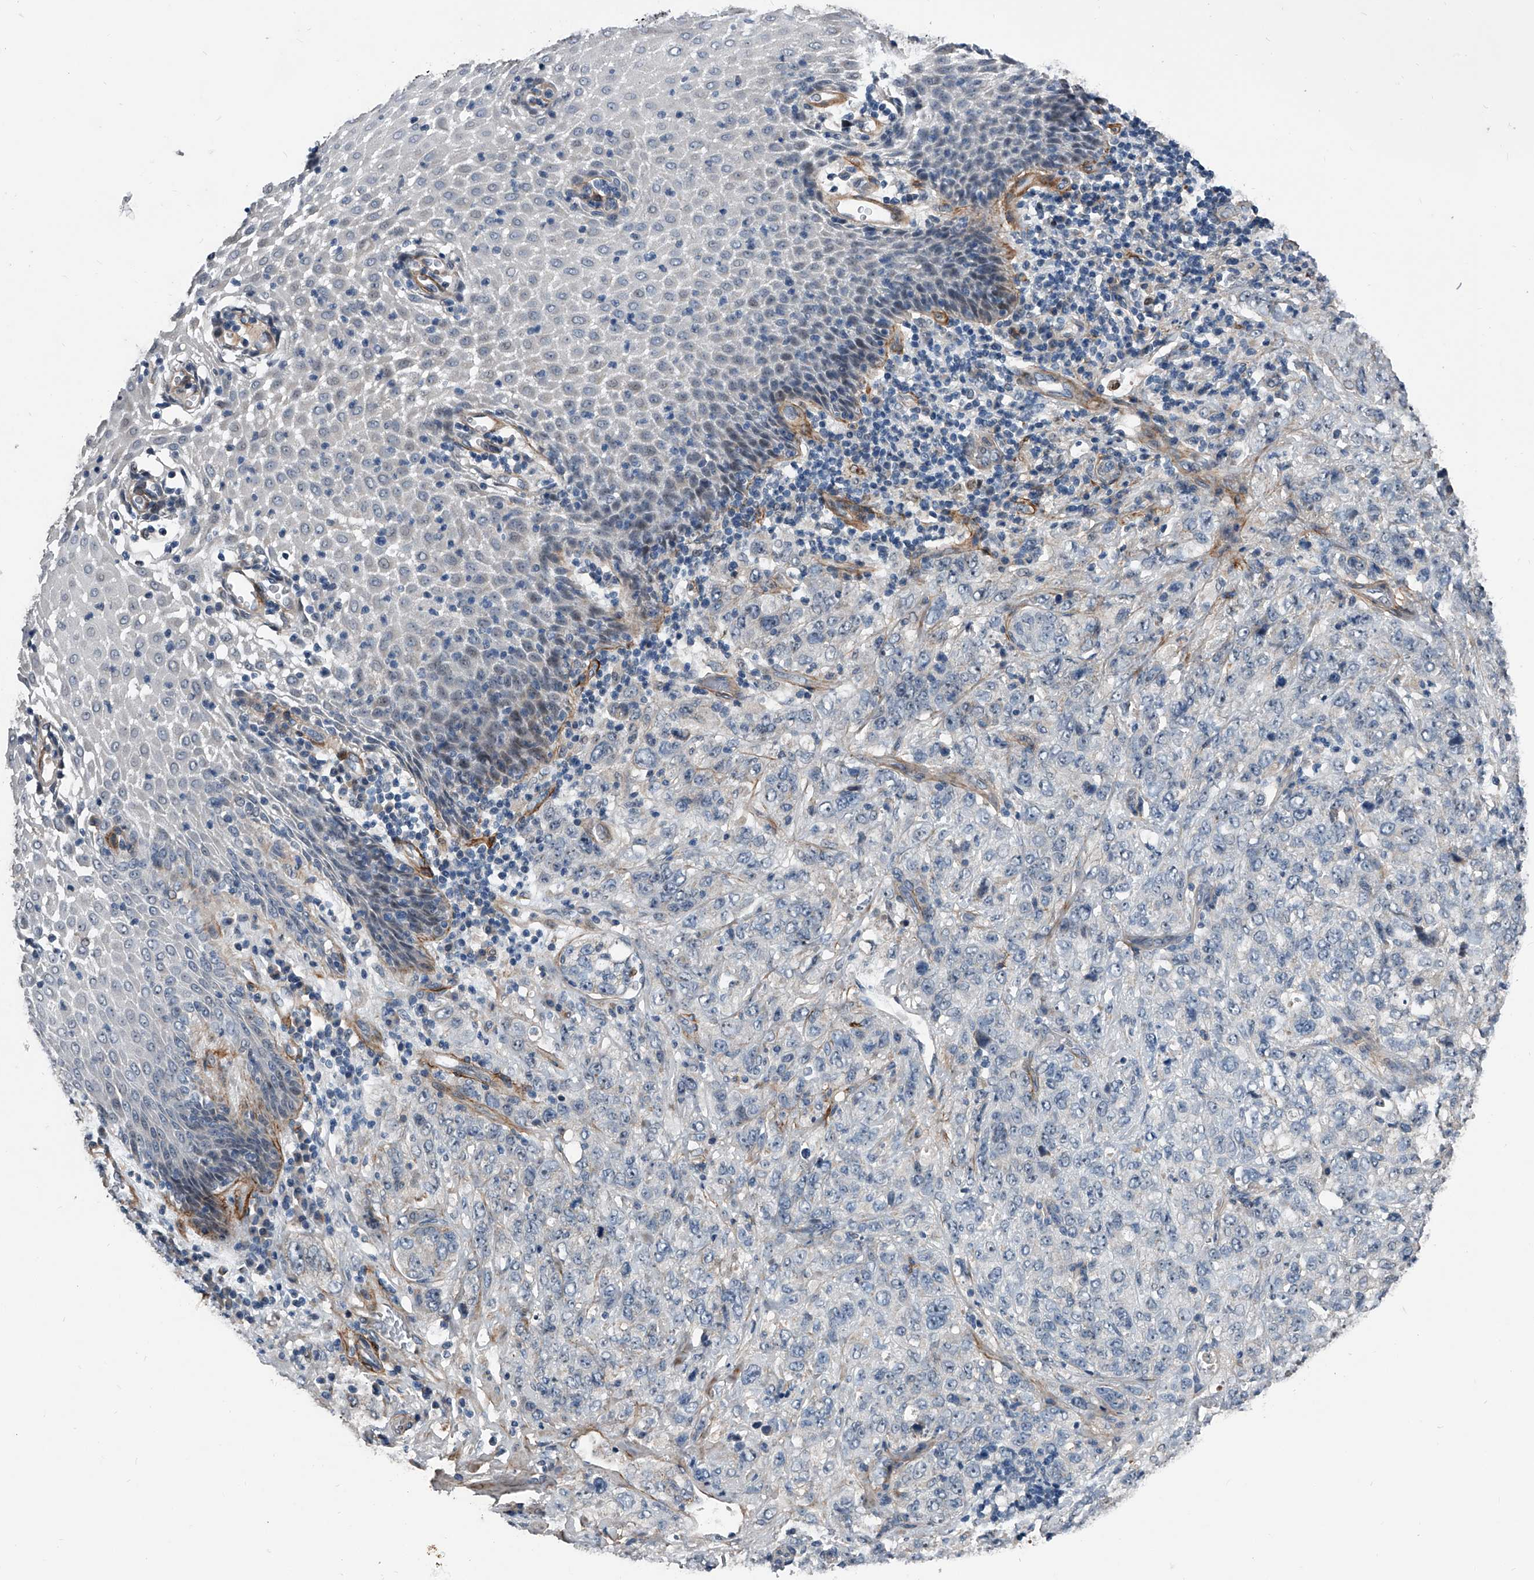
{"staining": {"intensity": "negative", "quantity": "none", "location": "none"}, "tissue": "stomach cancer", "cell_type": "Tumor cells", "image_type": "cancer", "snomed": [{"axis": "morphology", "description": "Adenocarcinoma, NOS"}, {"axis": "topography", "description": "Stomach"}], "caption": "High magnification brightfield microscopy of stomach adenocarcinoma stained with DAB (3,3'-diaminobenzidine) (brown) and counterstained with hematoxylin (blue): tumor cells show no significant staining.", "gene": "PHACTR1", "patient": {"sex": "male", "age": 48}}